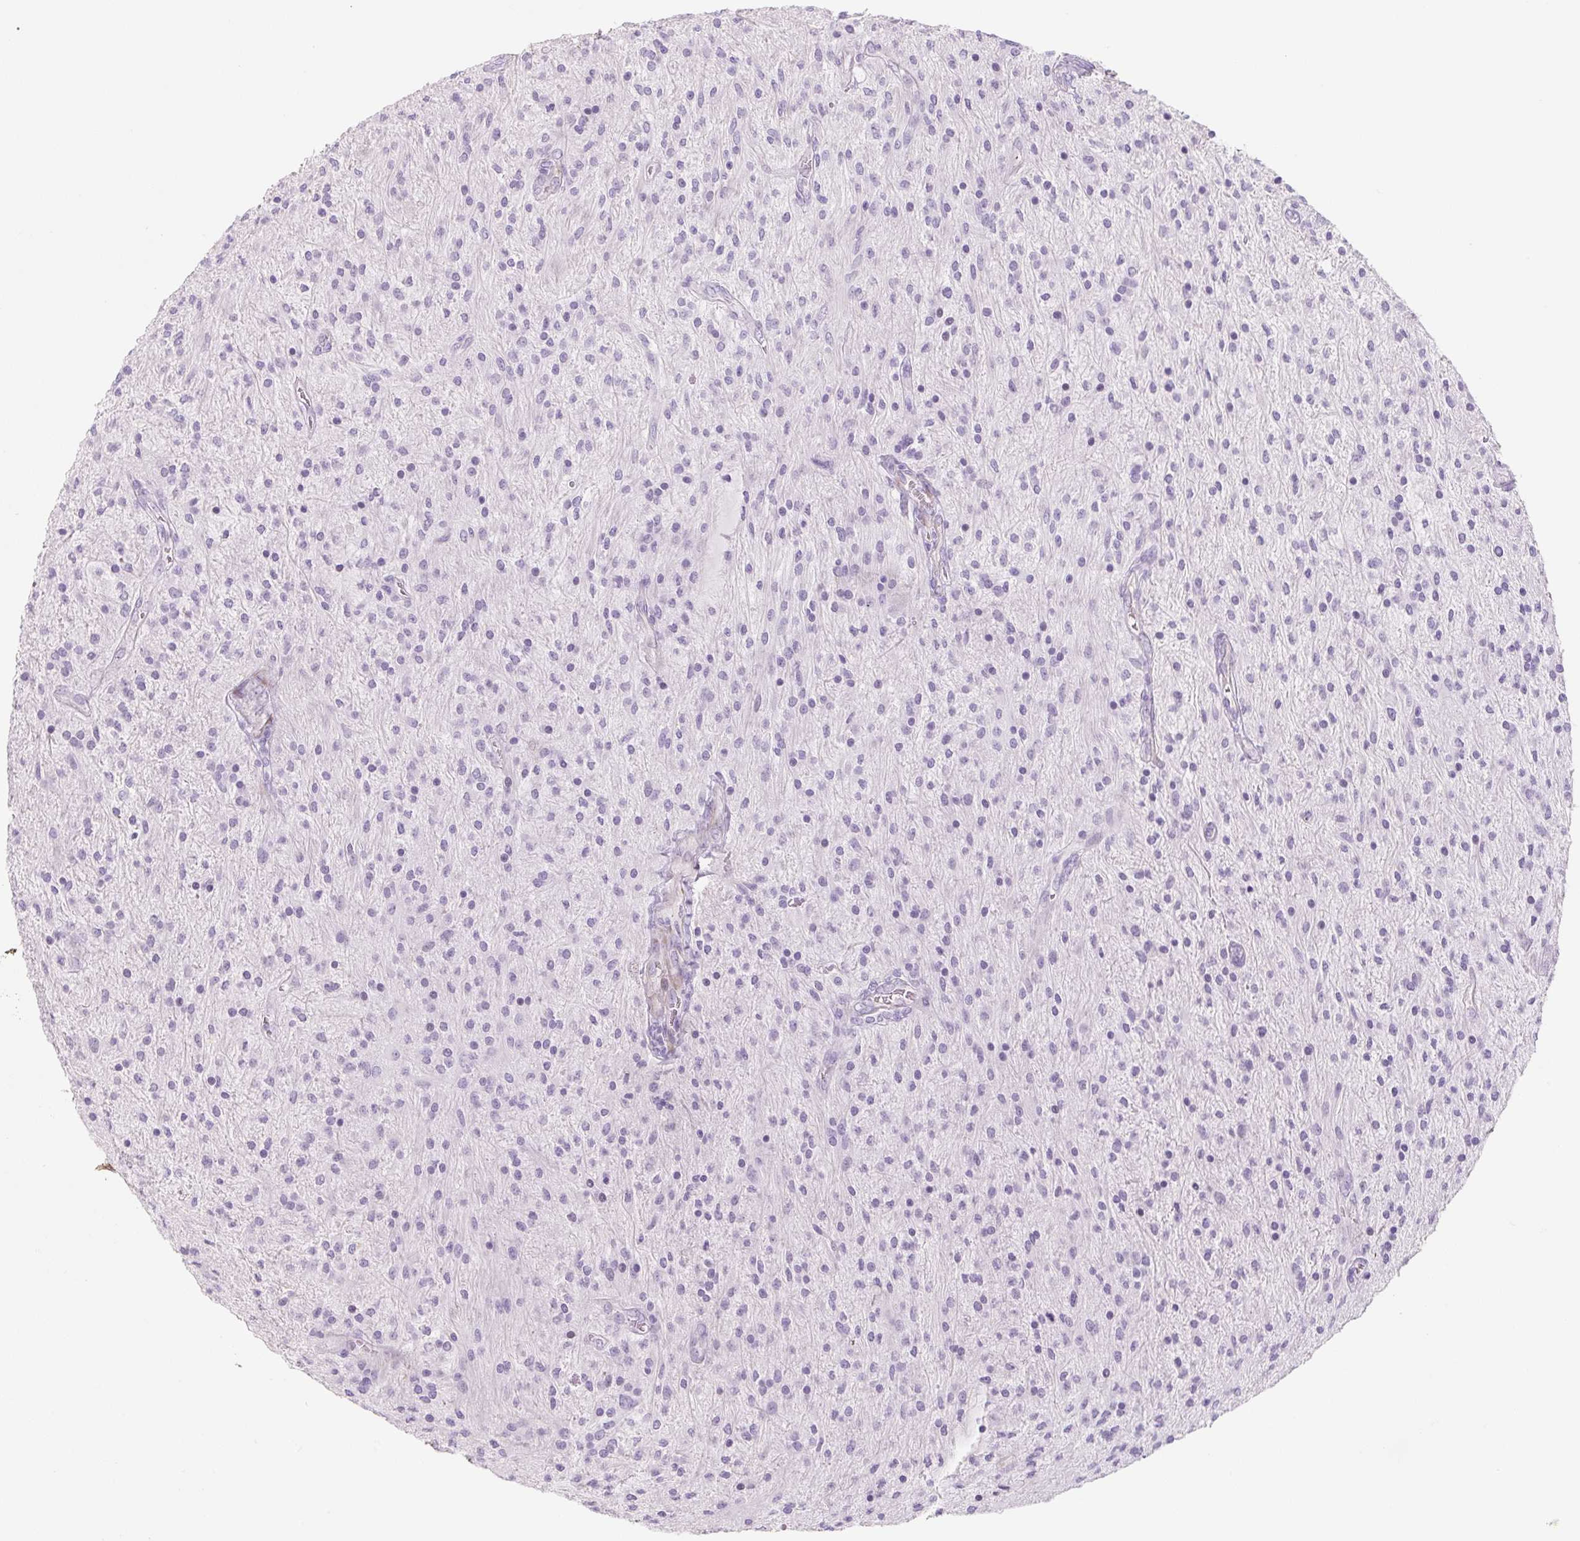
{"staining": {"intensity": "negative", "quantity": "none", "location": "none"}, "tissue": "glioma", "cell_type": "Tumor cells", "image_type": "cancer", "snomed": [{"axis": "morphology", "description": "Glioma, malignant, Low grade"}, {"axis": "topography", "description": "Cerebellum"}], "caption": "Tumor cells are negative for brown protein staining in malignant glioma (low-grade).", "gene": "PRM1", "patient": {"sex": "female", "age": 14}}